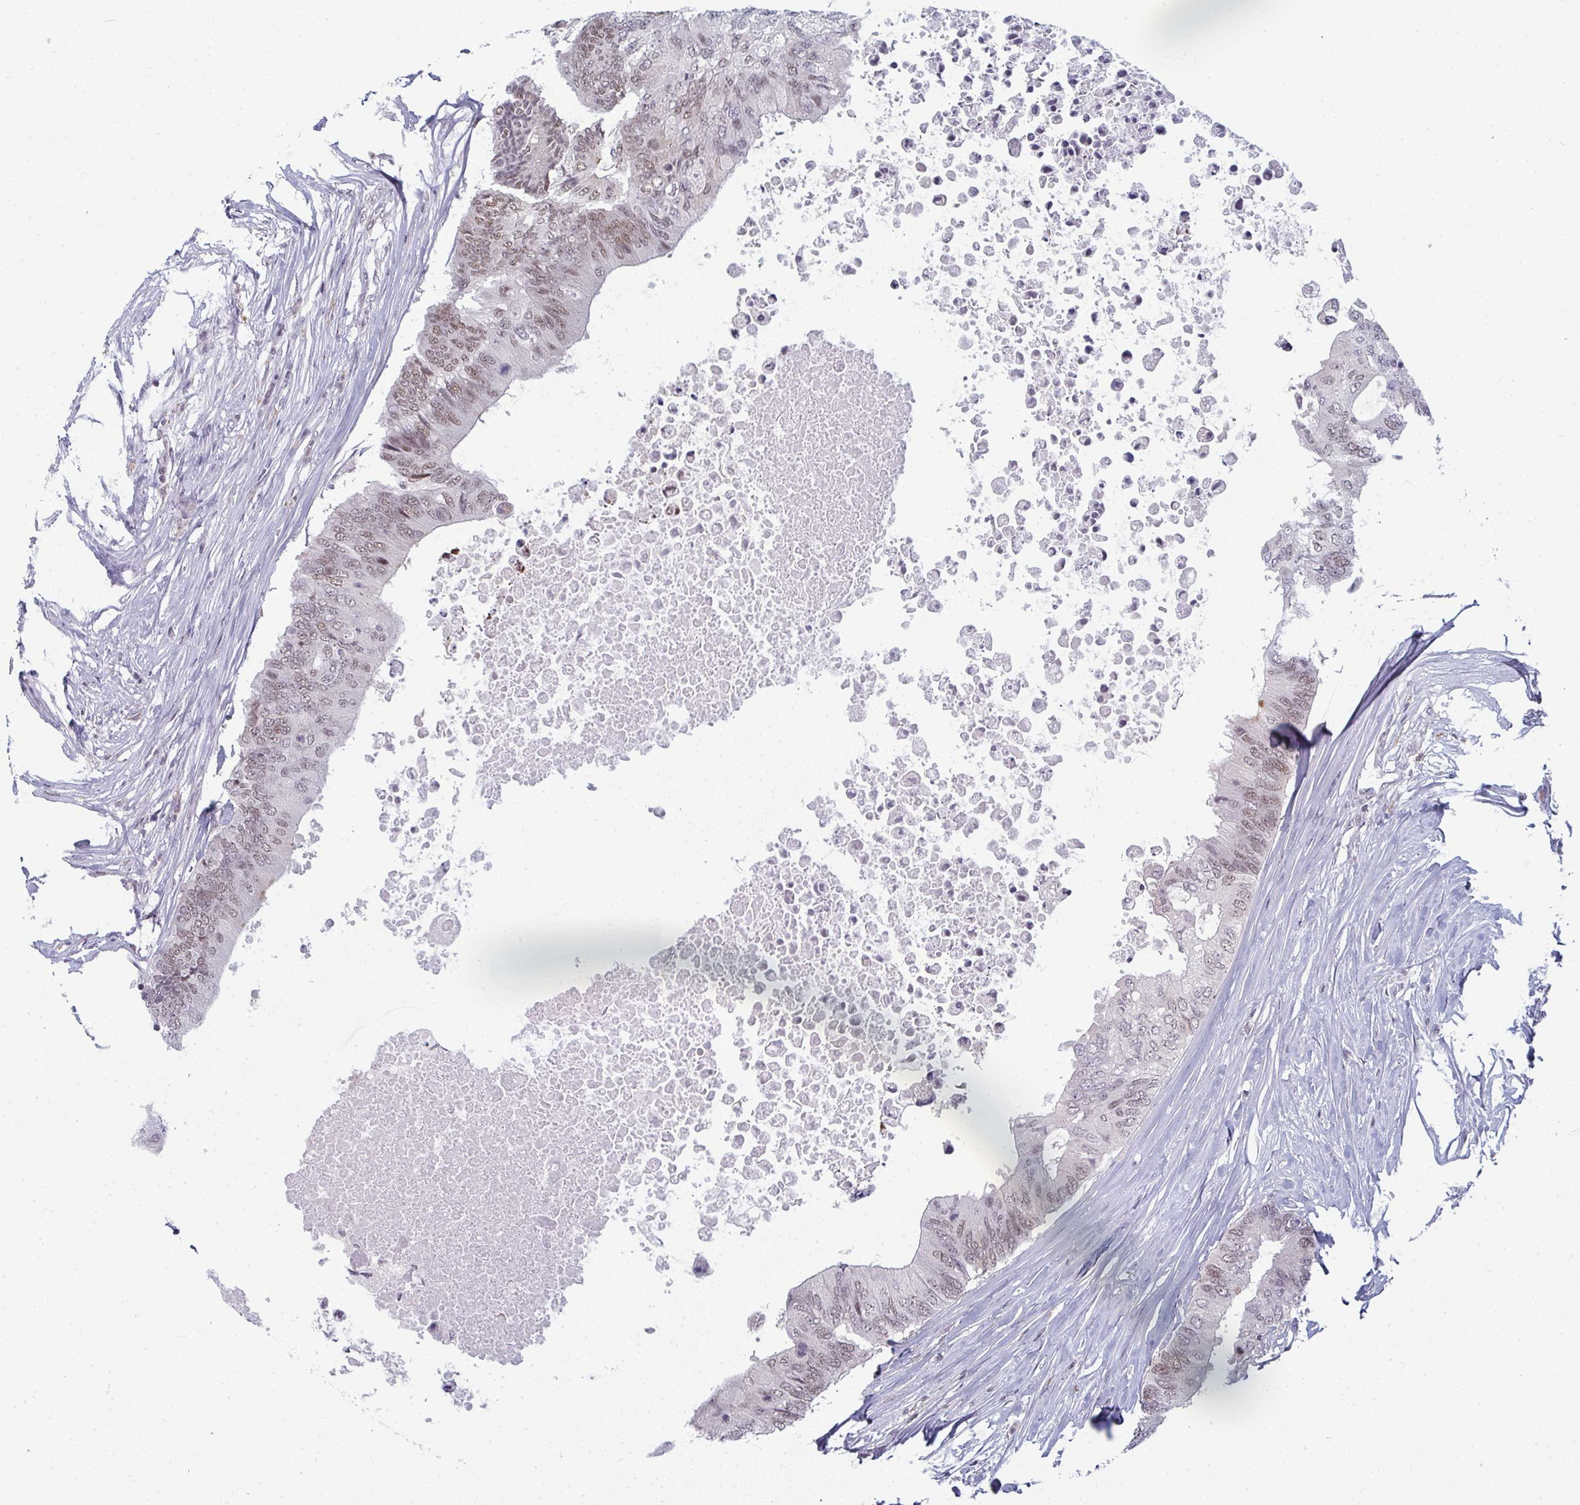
{"staining": {"intensity": "moderate", "quantity": ">75%", "location": "nuclear"}, "tissue": "colorectal cancer", "cell_type": "Tumor cells", "image_type": "cancer", "snomed": [{"axis": "morphology", "description": "Adenocarcinoma, NOS"}, {"axis": "topography", "description": "Colon"}], "caption": "Adenocarcinoma (colorectal) was stained to show a protein in brown. There is medium levels of moderate nuclear positivity in about >75% of tumor cells.", "gene": "ATF1", "patient": {"sex": "male", "age": 71}}